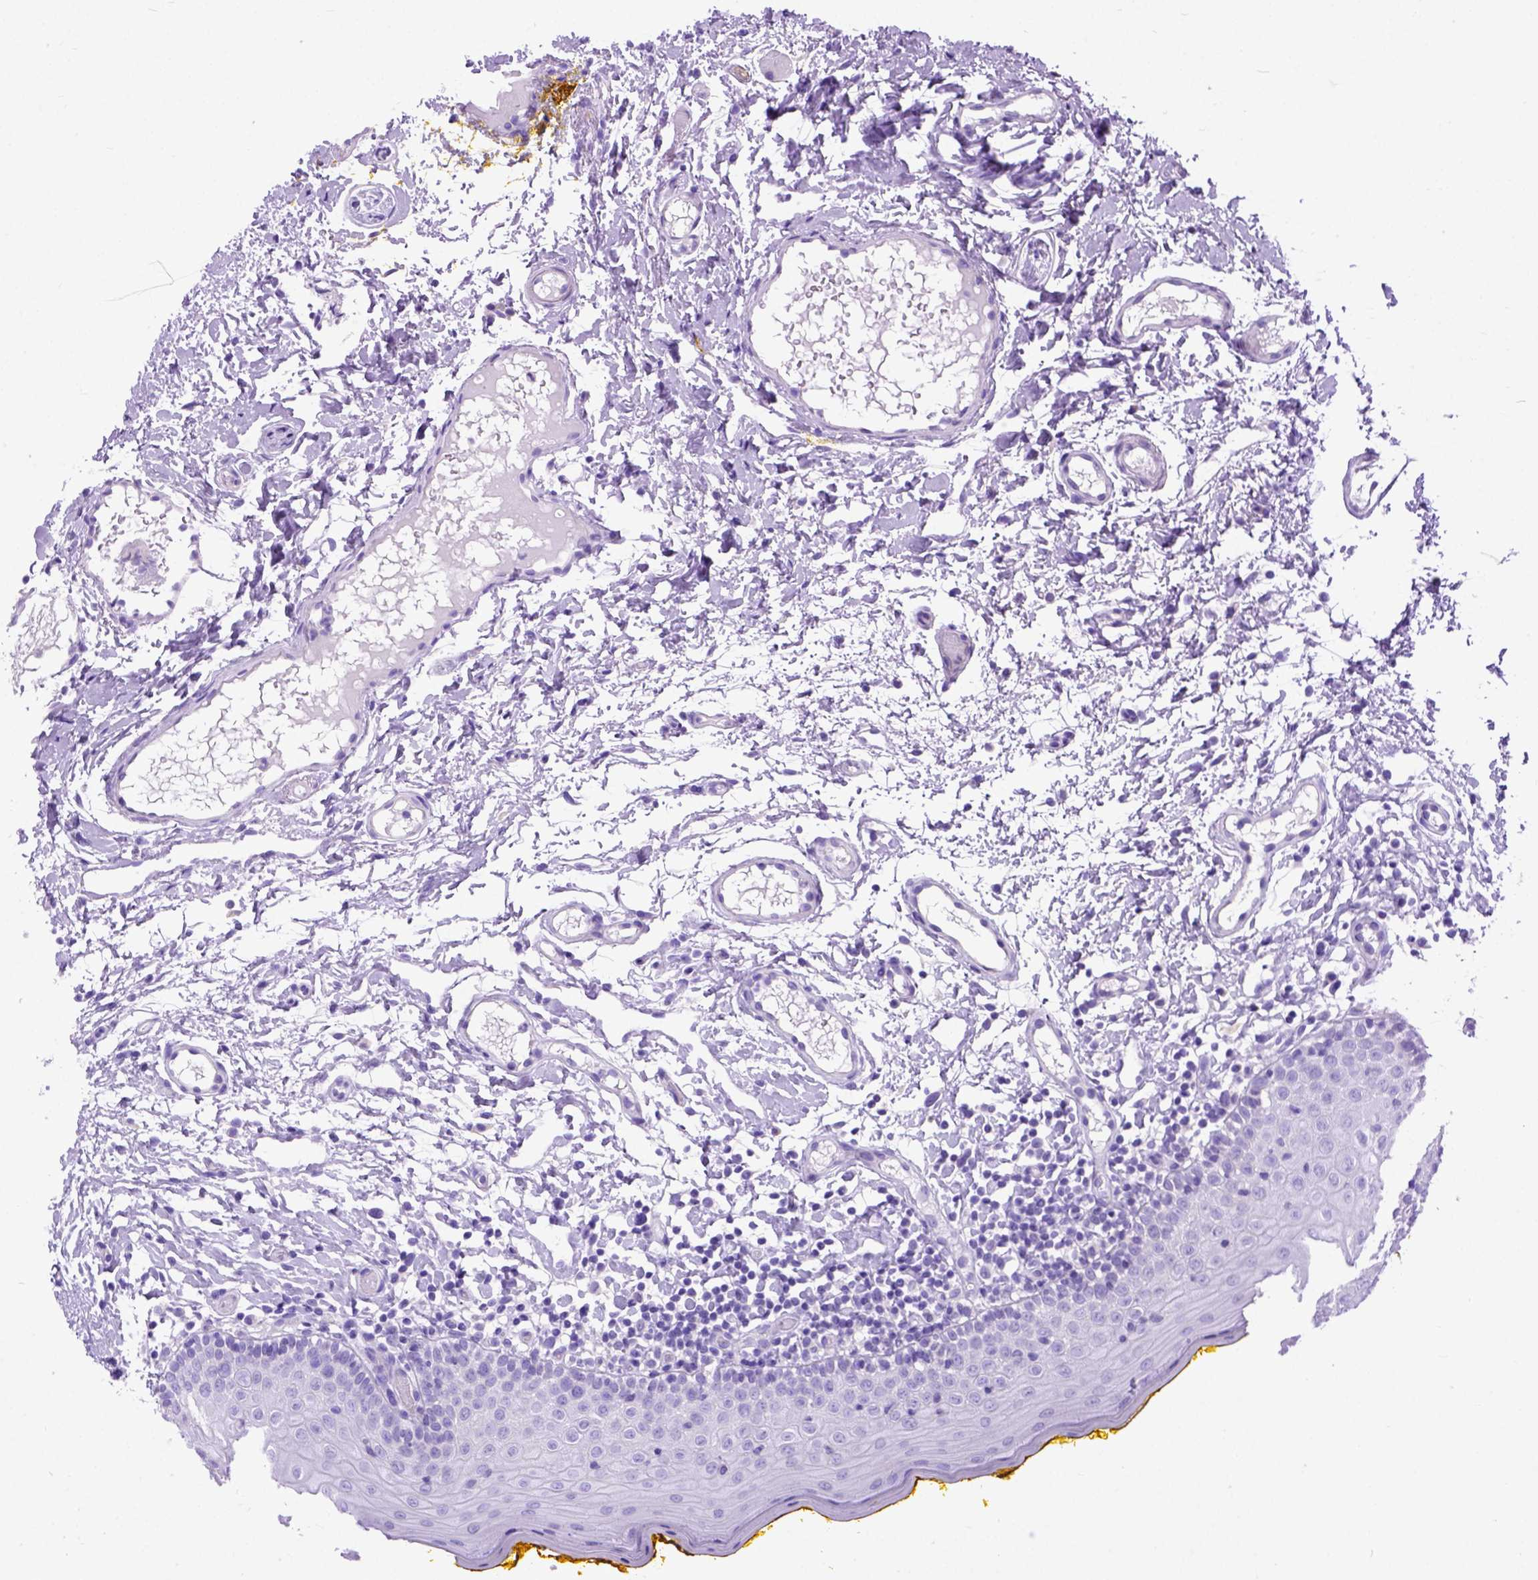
{"staining": {"intensity": "negative", "quantity": "none", "location": "none"}, "tissue": "oral mucosa", "cell_type": "Squamous epithelial cells", "image_type": "normal", "snomed": [{"axis": "morphology", "description": "Normal tissue, NOS"}, {"axis": "topography", "description": "Oral tissue"}, {"axis": "topography", "description": "Tounge, NOS"}], "caption": "Oral mucosa stained for a protein using immunohistochemistry (IHC) exhibits no positivity squamous epithelial cells.", "gene": "ODAD3", "patient": {"sex": "female", "age": 58}}